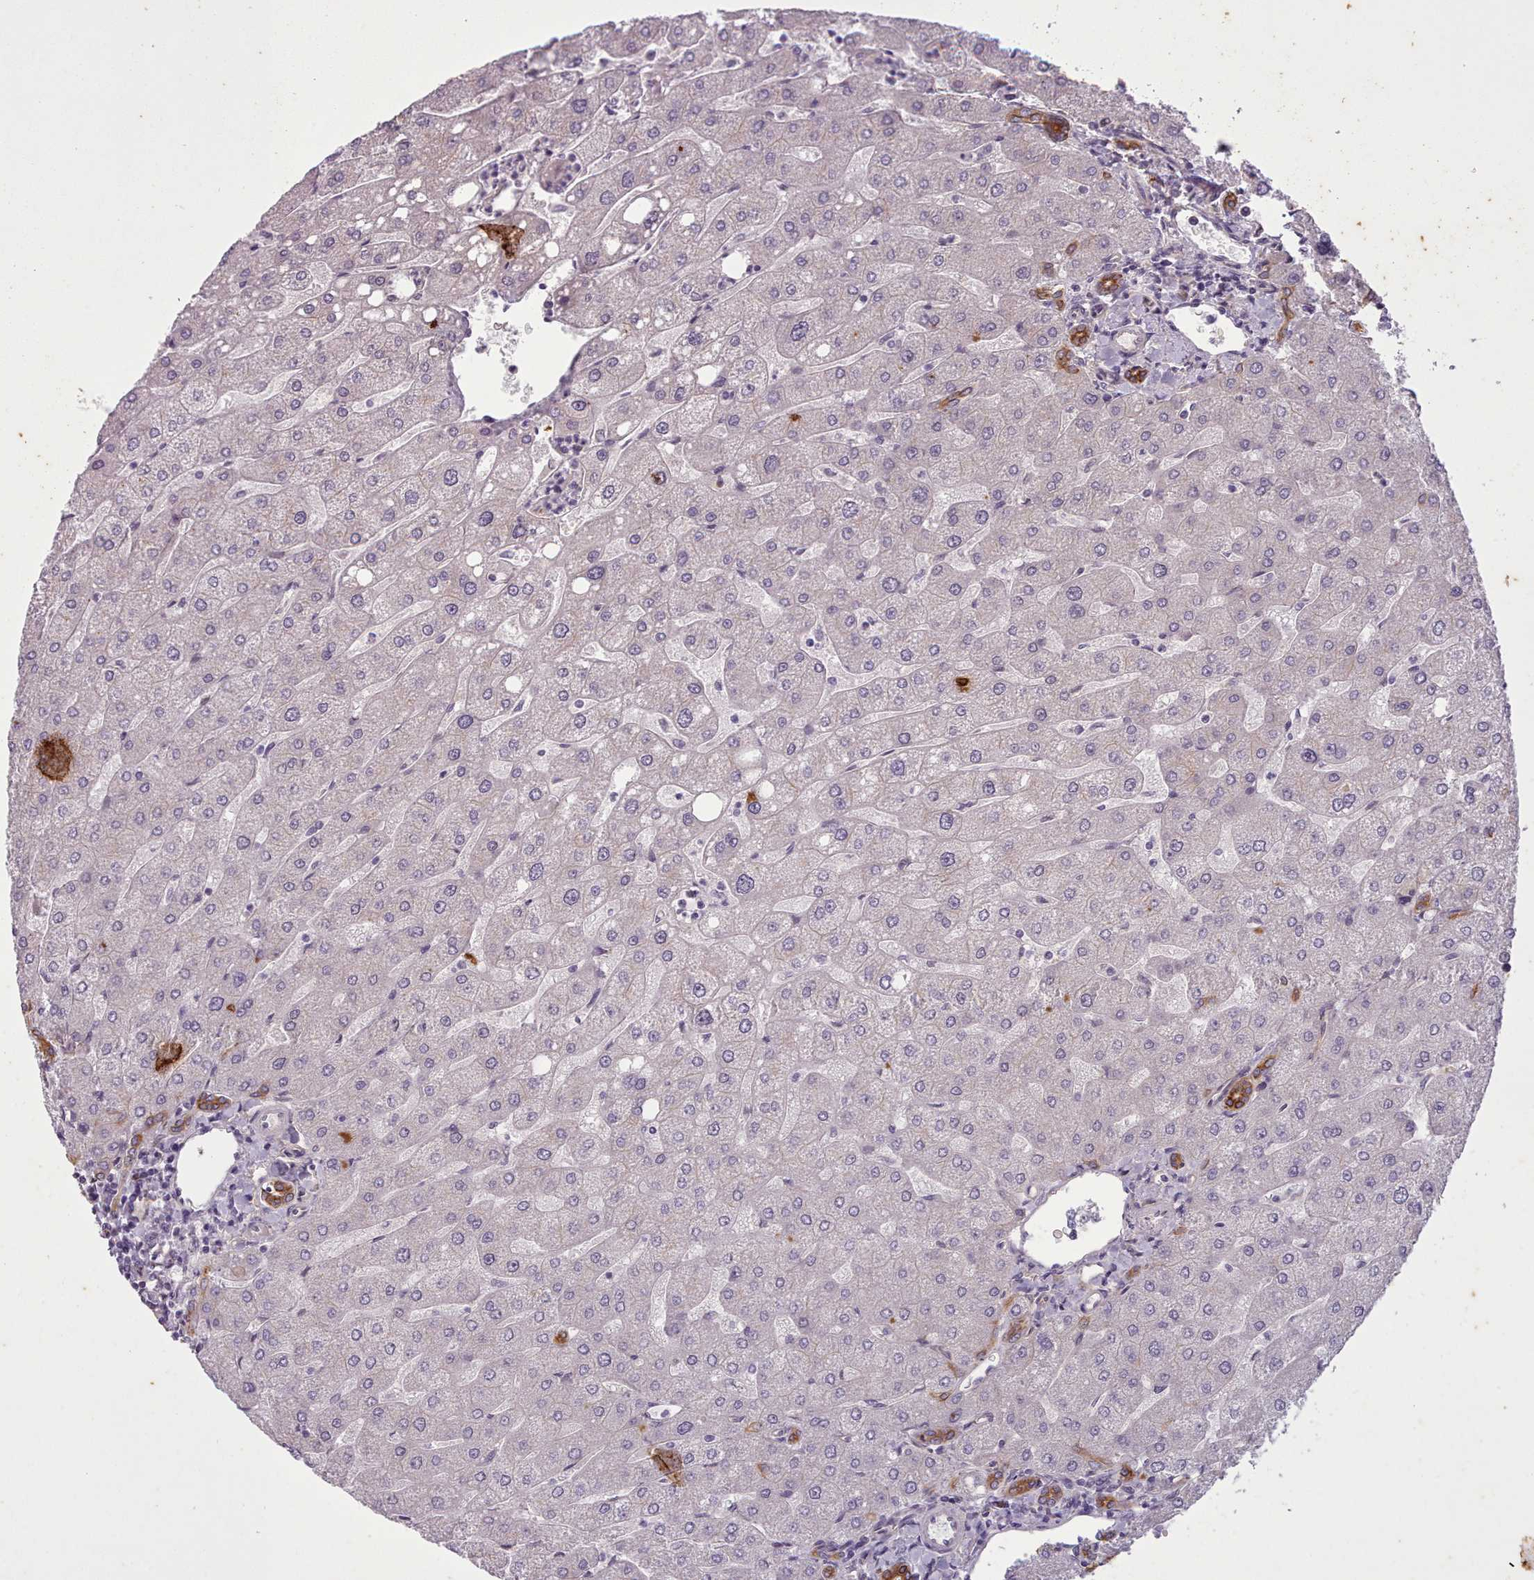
{"staining": {"intensity": "strong", "quantity": ">75%", "location": "cytoplasmic/membranous"}, "tissue": "liver", "cell_type": "Cholangiocytes", "image_type": "normal", "snomed": [{"axis": "morphology", "description": "Normal tissue, NOS"}, {"axis": "topography", "description": "Liver"}], "caption": "Immunohistochemical staining of normal liver reveals high levels of strong cytoplasmic/membranous positivity in approximately >75% of cholangiocytes.", "gene": "PLD4", "patient": {"sex": "male", "age": 67}}